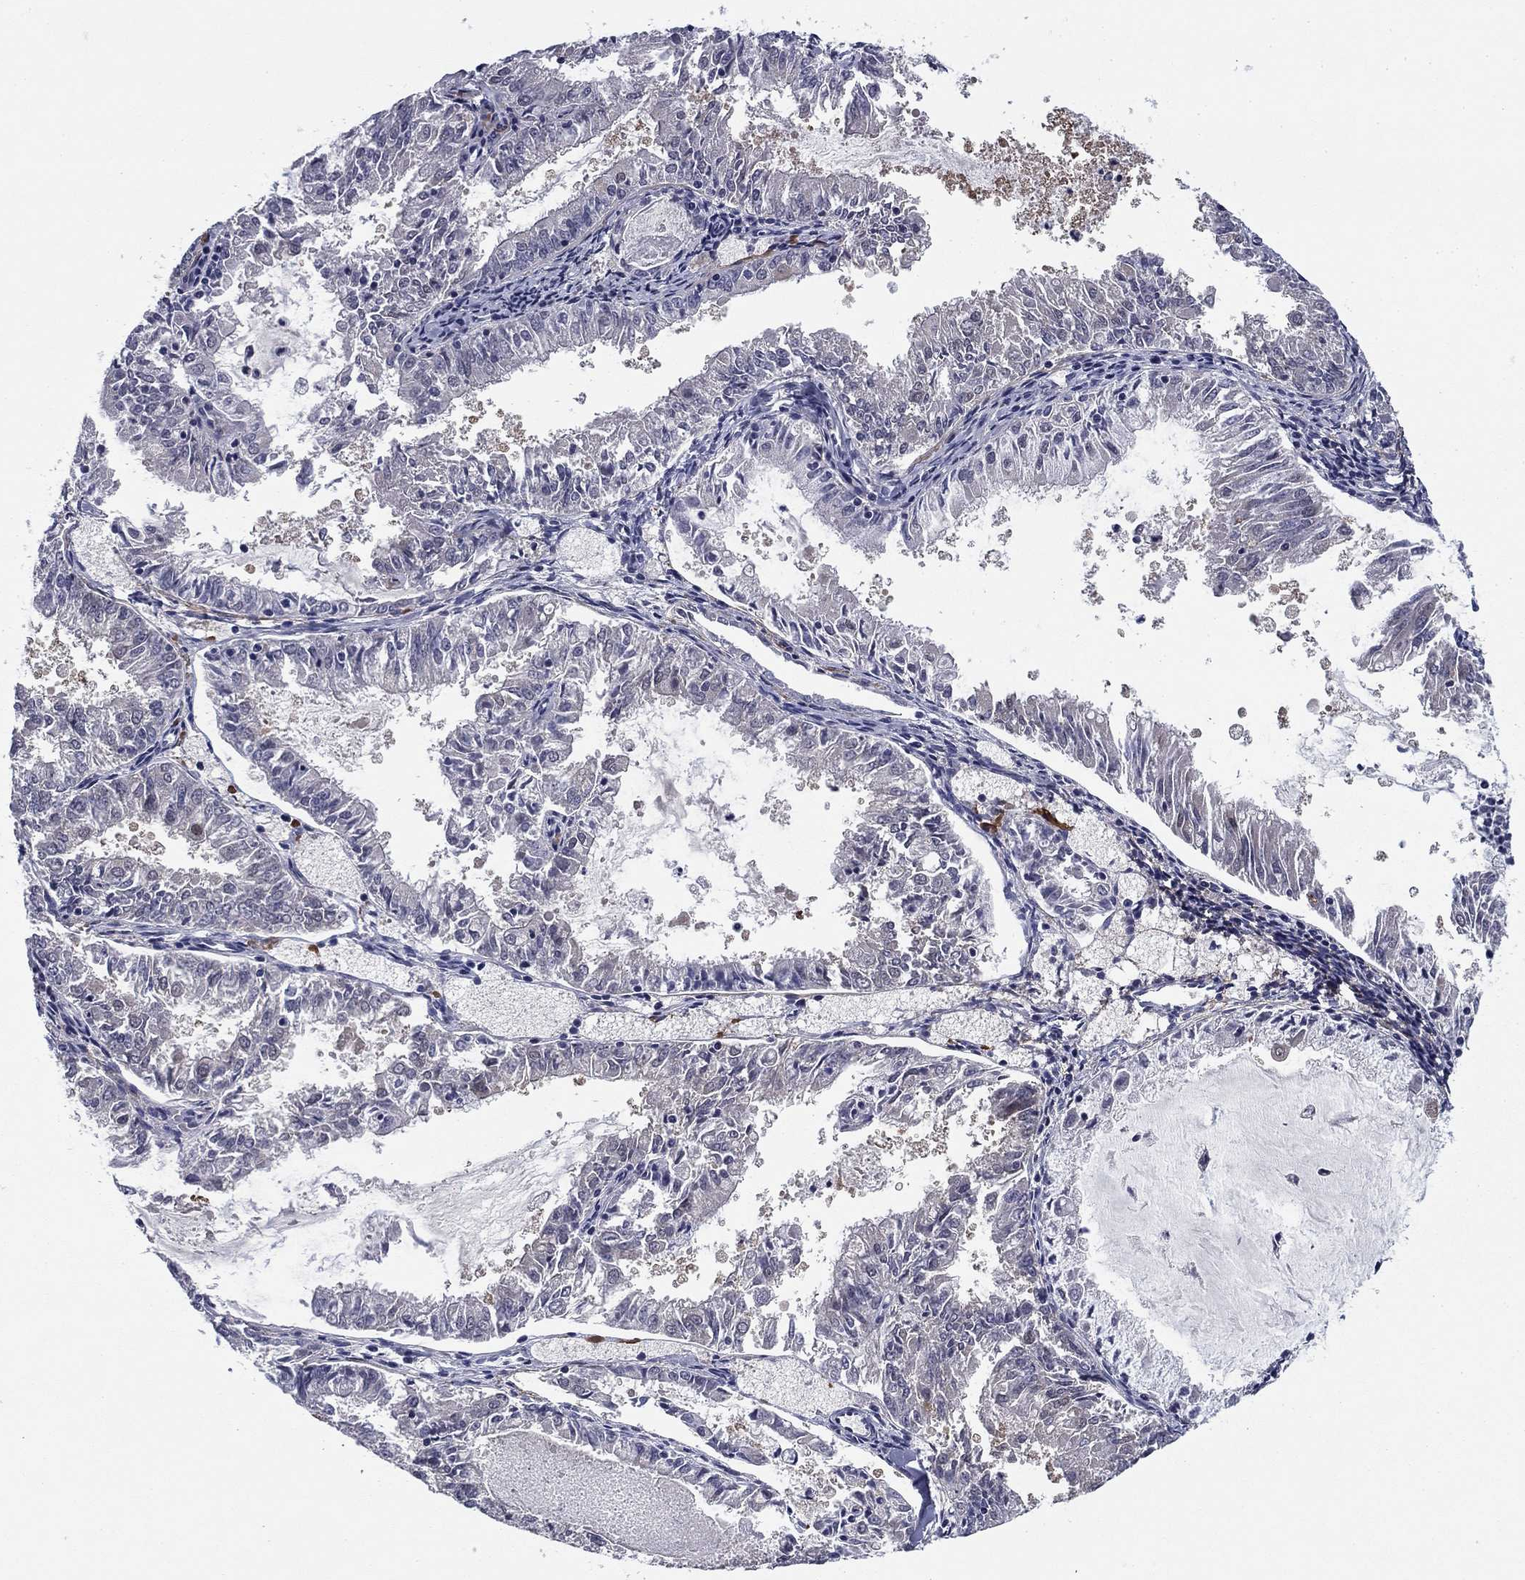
{"staining": {"intensity": "negative", "quantity": "none", "location": "none"}, "tissue": "endometrial cancer", "cell_type": "Tumor cells", "image_type": "cancer", "snomed": [{"axis": "morphology", "description": "Adenocarcinoma, NOS"}, {"axis": "topography", "description": "Endometrium"}], "caption": "This is an immunohistochemistry (IHC) photomicrograph of endometrial cancer. There is no expression in tumor cells.", "gene": "REXO5", "patient": {"sex": "female", "age": 57}}